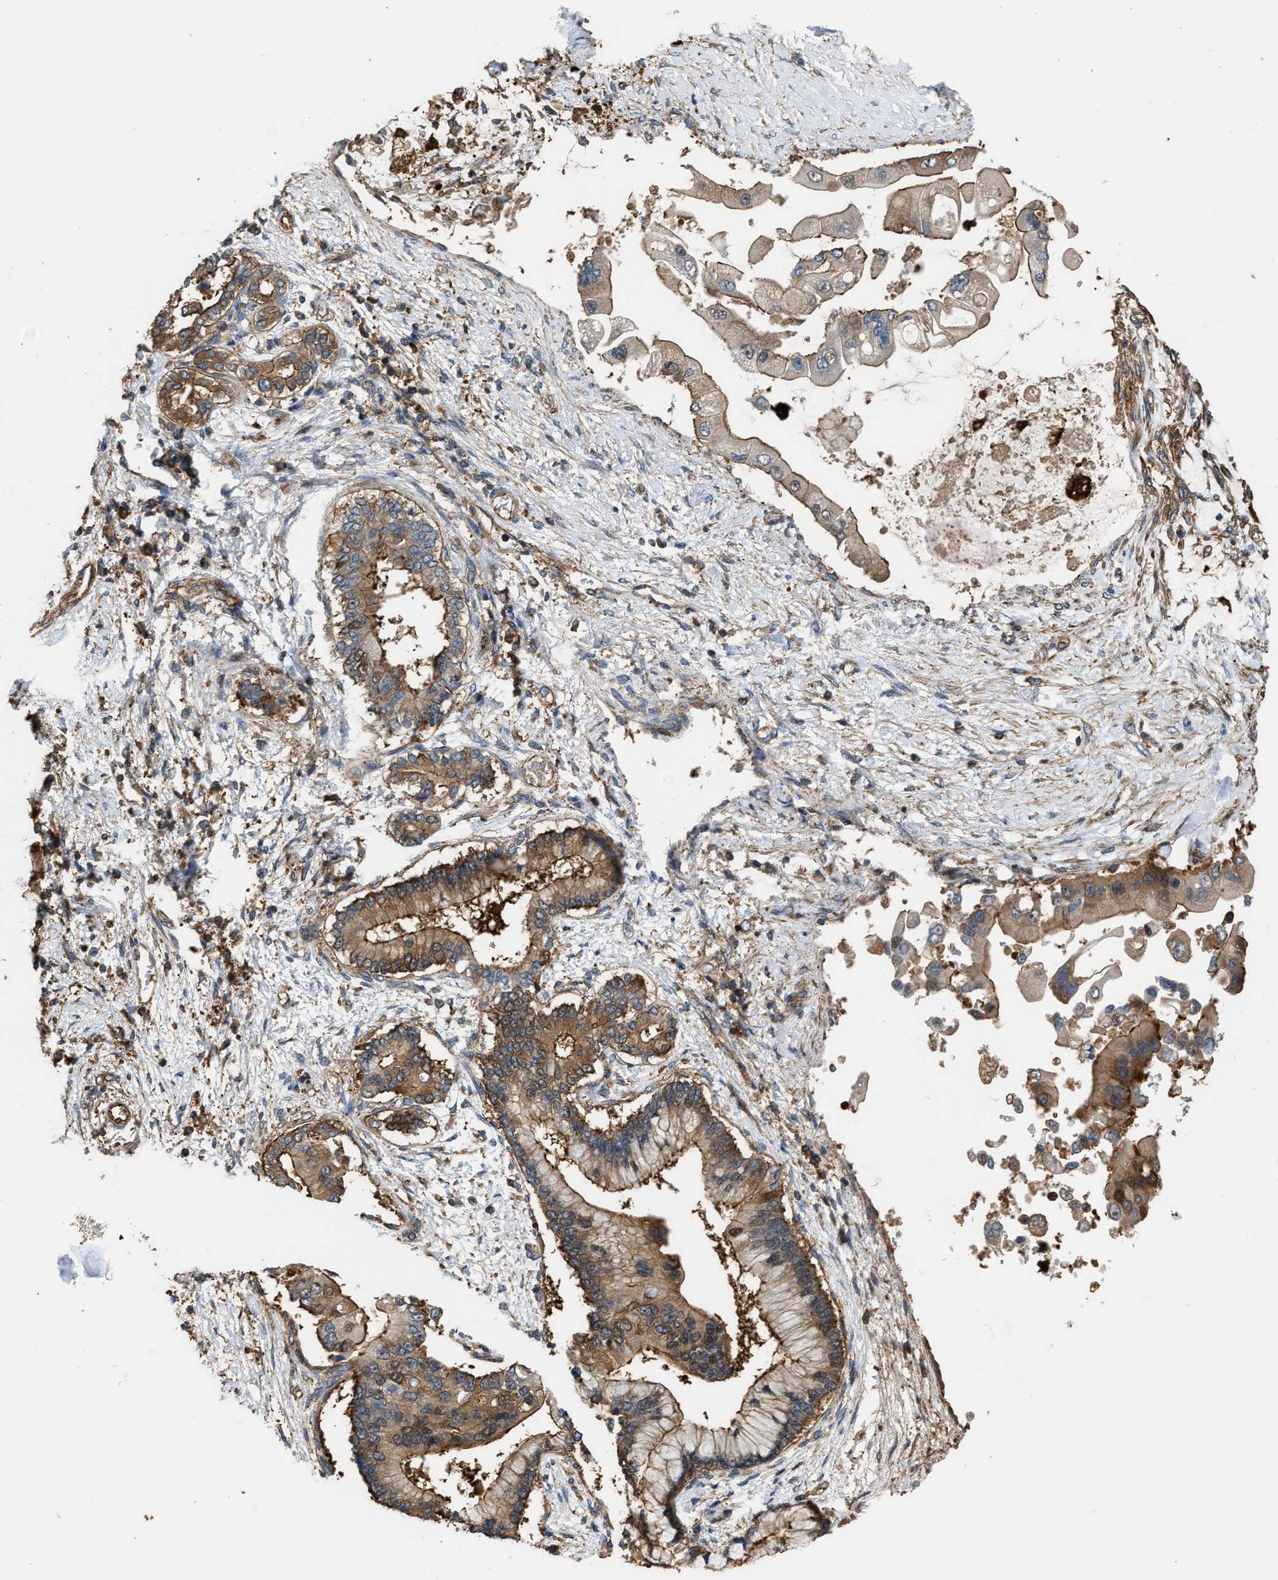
{"staining": {"intensity": "moderate", "quantity": ">75%", "location": "cytoplasmic/membranous"}, "tissue": "liver cancer", "cell_type": "Tumor cells", "image_type": "cancer", "snomed": [{"axis": "morphology", "description": "Cholangiocarcinoma"}, {"axis": "topography", "description": "Liver"}], "caption": "Tumor cells demonstrate medium levels of moderate cytoplasmic/membranous staining in approximately >75% of cells in liver cancer. The staining is performed using DAB (3,3'-diaminobenzidine) brown chromogen to label protein expression. The nuclei are counter-stained blue using hematoxylin.", "gene": "ATIC", "patient": {"sex": "male", "age": 50}}